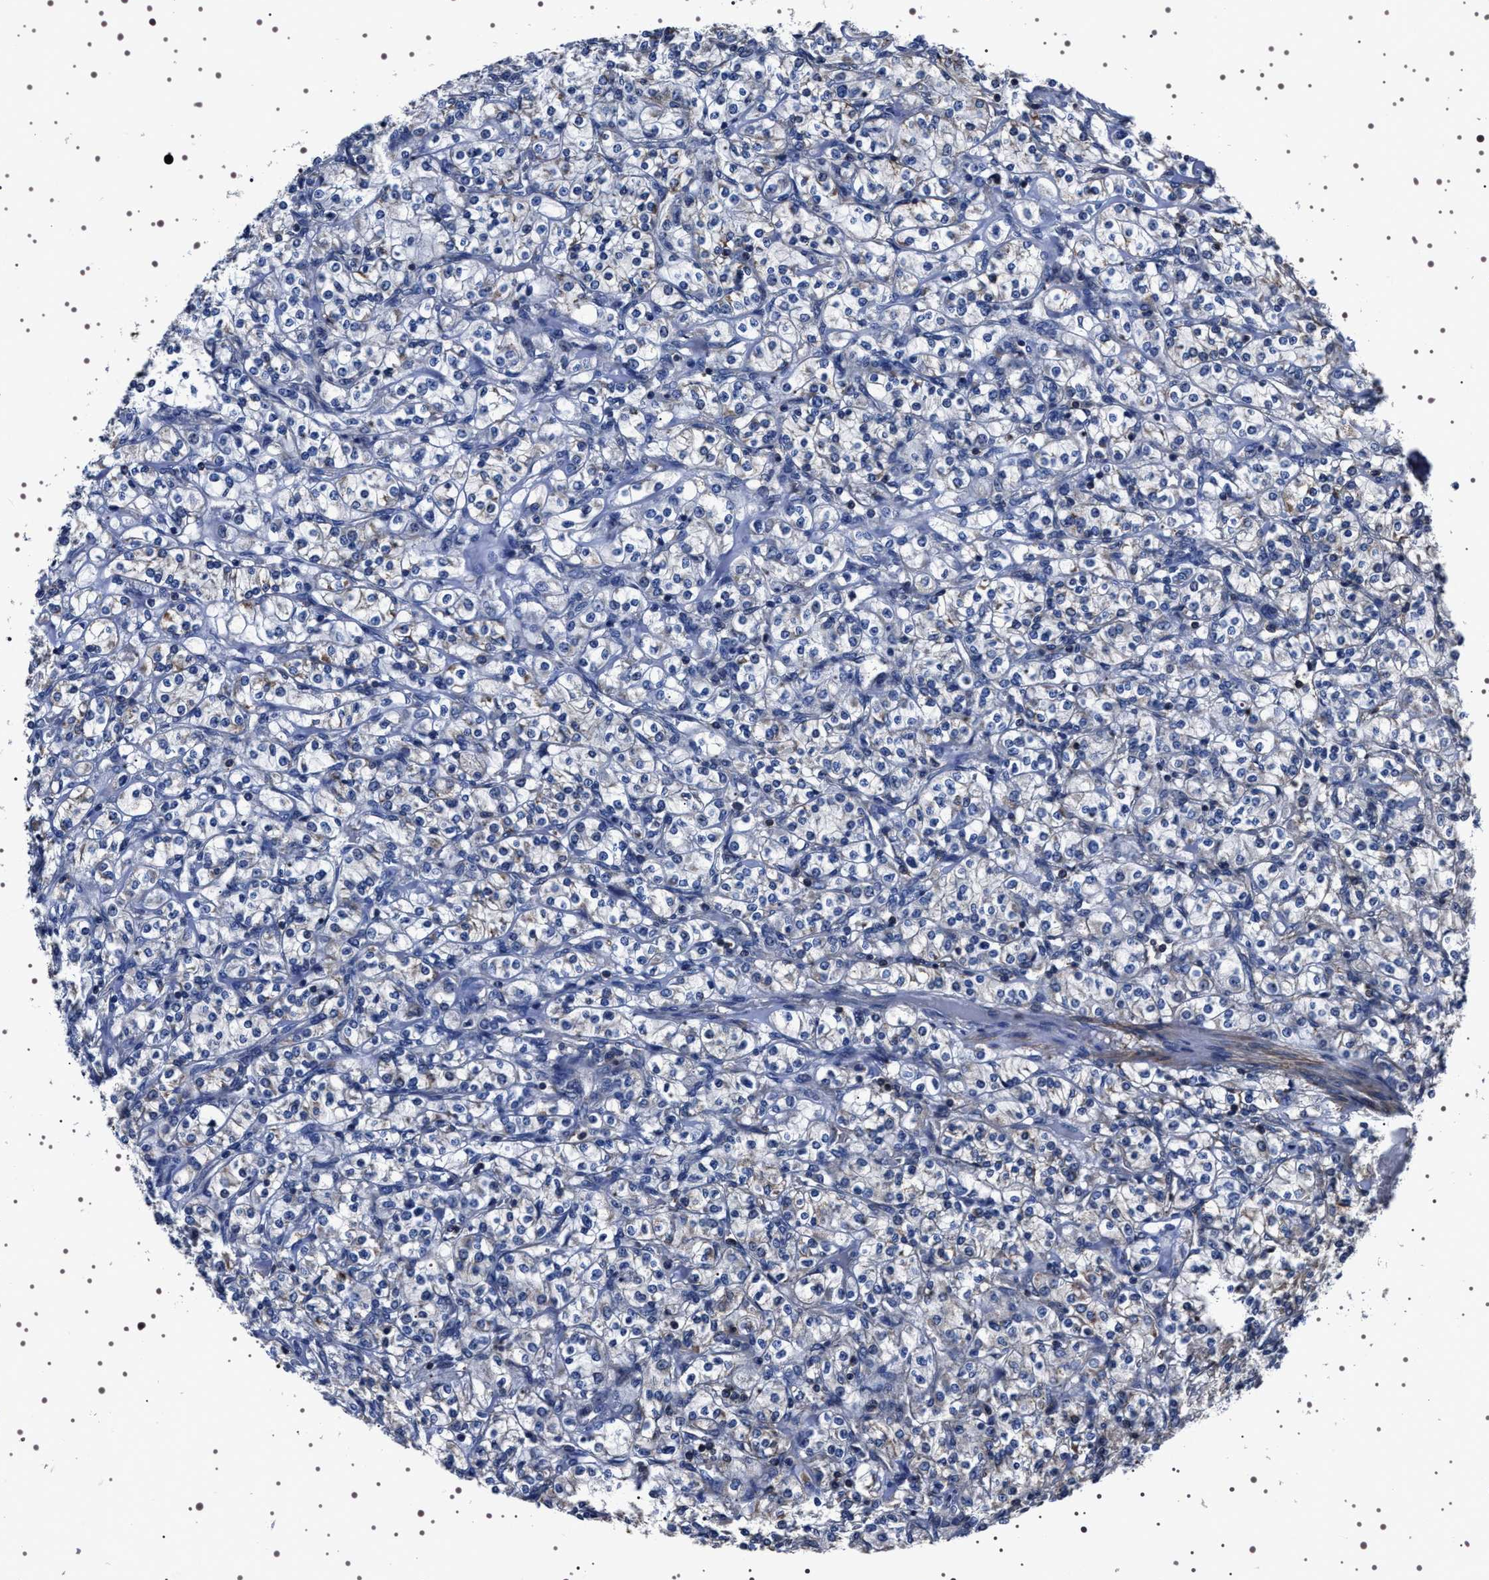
{"staining": {"intensity": "negative", "quantity": "none", "location": "none"}, "tissue": "renal cancer", "cell_type": "Tumor cells", "image_type": "cancer", "snomed": [{"axis": "morphology", "description": "Adenocarcinoma, NOS"}, {"axis": "topography", "description": "Kidney"}], "caption": "Tumor cells show no significant staining in renal adenocarcinoma. (DAB immunohistochemistry (IHC) visualized using brightfield microscopy, high magnification).", "gene": "WDR1", "patient": {"sex": "male", "age": 77}}